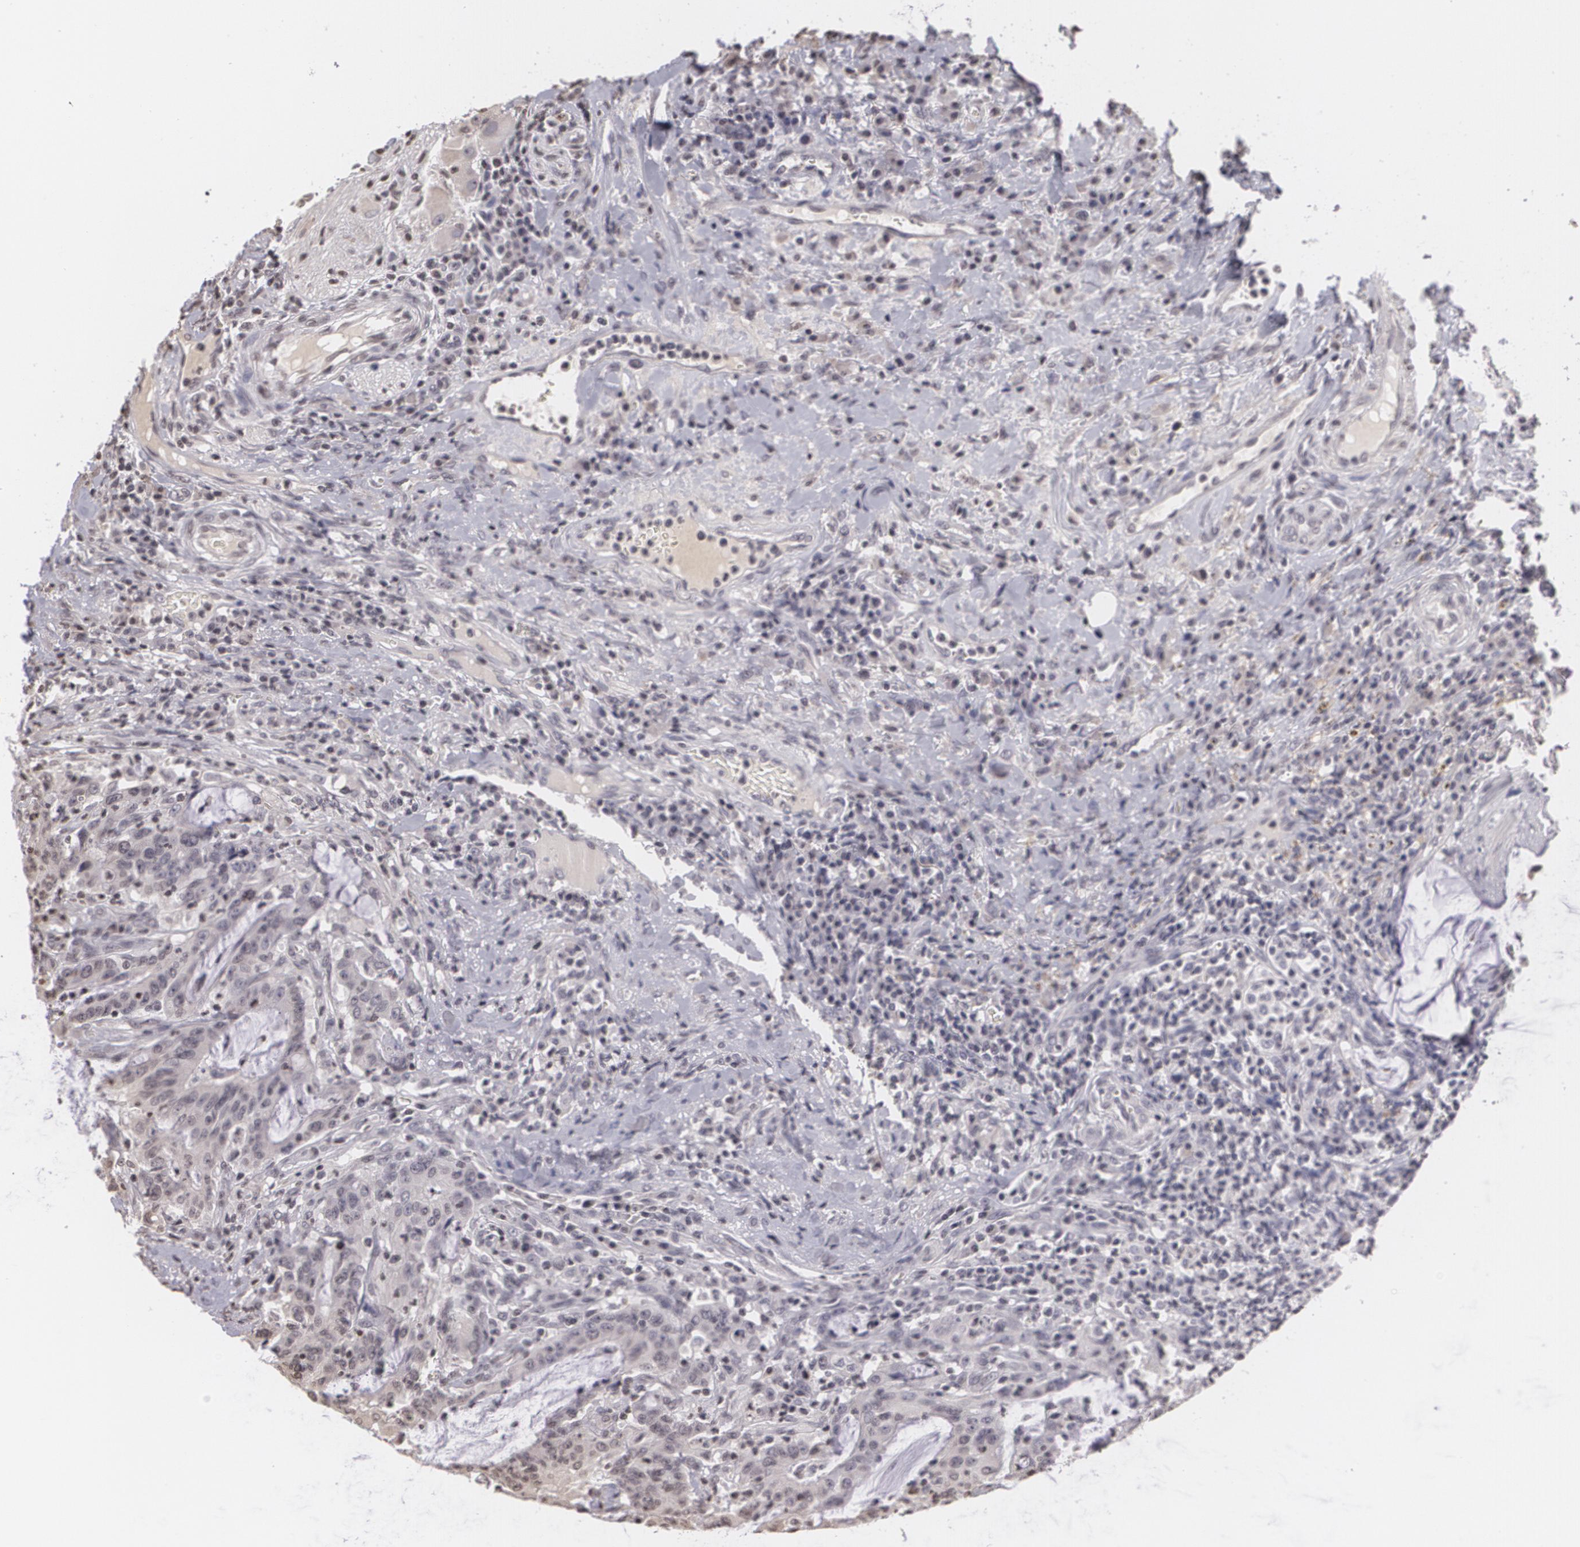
{"staining": {"intensity": "negative", "quantity": "none", "location": "none"}, "tissue": "colorectal cancer", "cell_type": "Tumor cells", "image_type": "cancer", "snomed": [{"axis": "morphology", "description": "Adenocarcinoma, NOS"}, {"axis": "topography", "description": "Colon"}], "caption": "Tumor cells show no significant protein positivity in adenocarcinoma (colorectal). Nuclei are stained in blue.", "gene": "MUC1", "patient": {"sex": "male", "age": 54}}